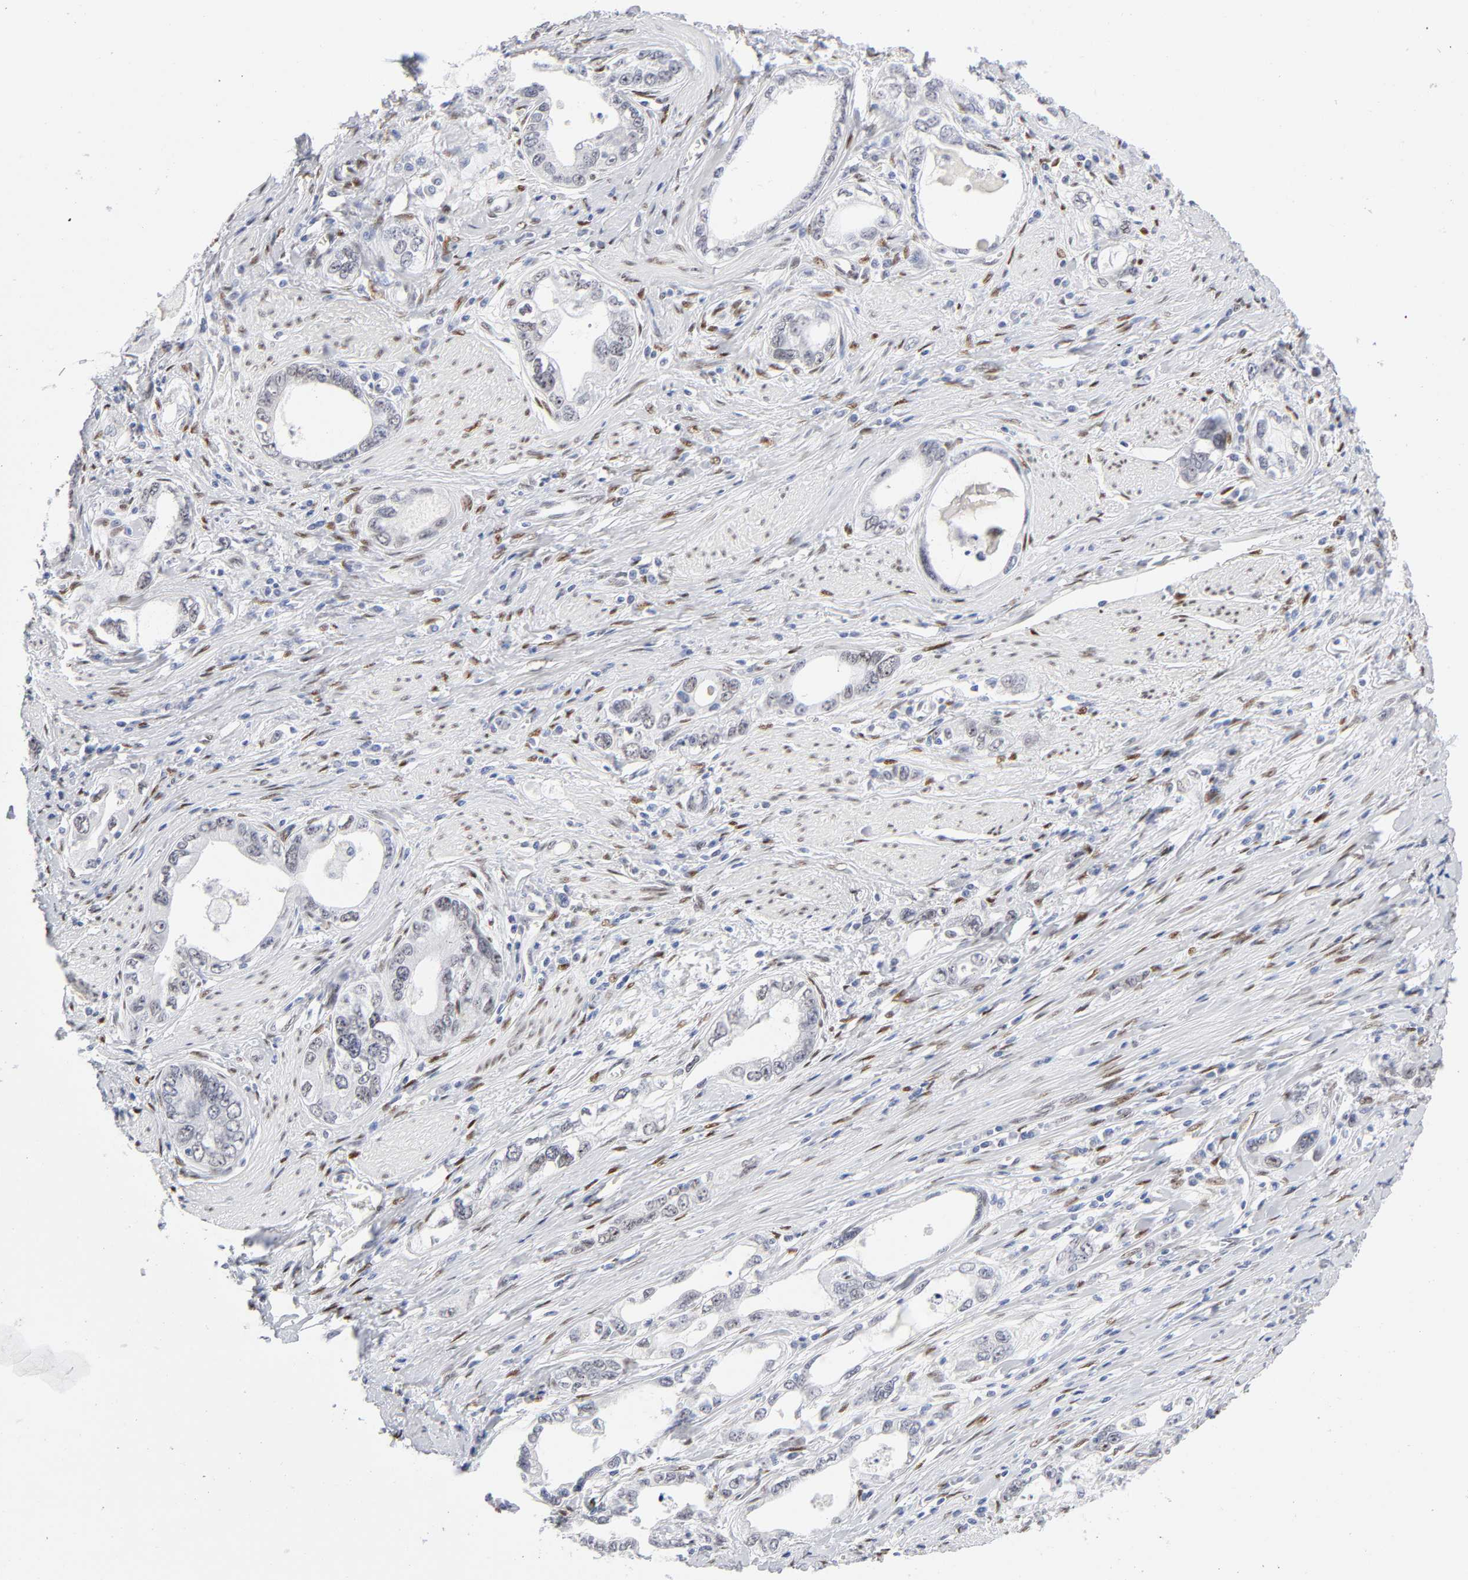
{"staining": {"intensity": "weak", "quantity": "25%-75%", "location": "nuclear"}, "tissue": "stomach cancer", "cell_type": "Tumor cells", "image_type": "cancer", "snomed": [{"axis": "morphology", "description": "Adenocarcinoma, NOS"}, {"axis": "topography", "description": "Stomach, lower"}], "caption": "Adenocarcinoma (stomach) tissue demonstrates weak nuclear positivity in approximately 25%-75% of tumor cells, visualized by immunohistochemistry.", "gene": "NFIC", "patient": {"sex": "female", "age": 93}}